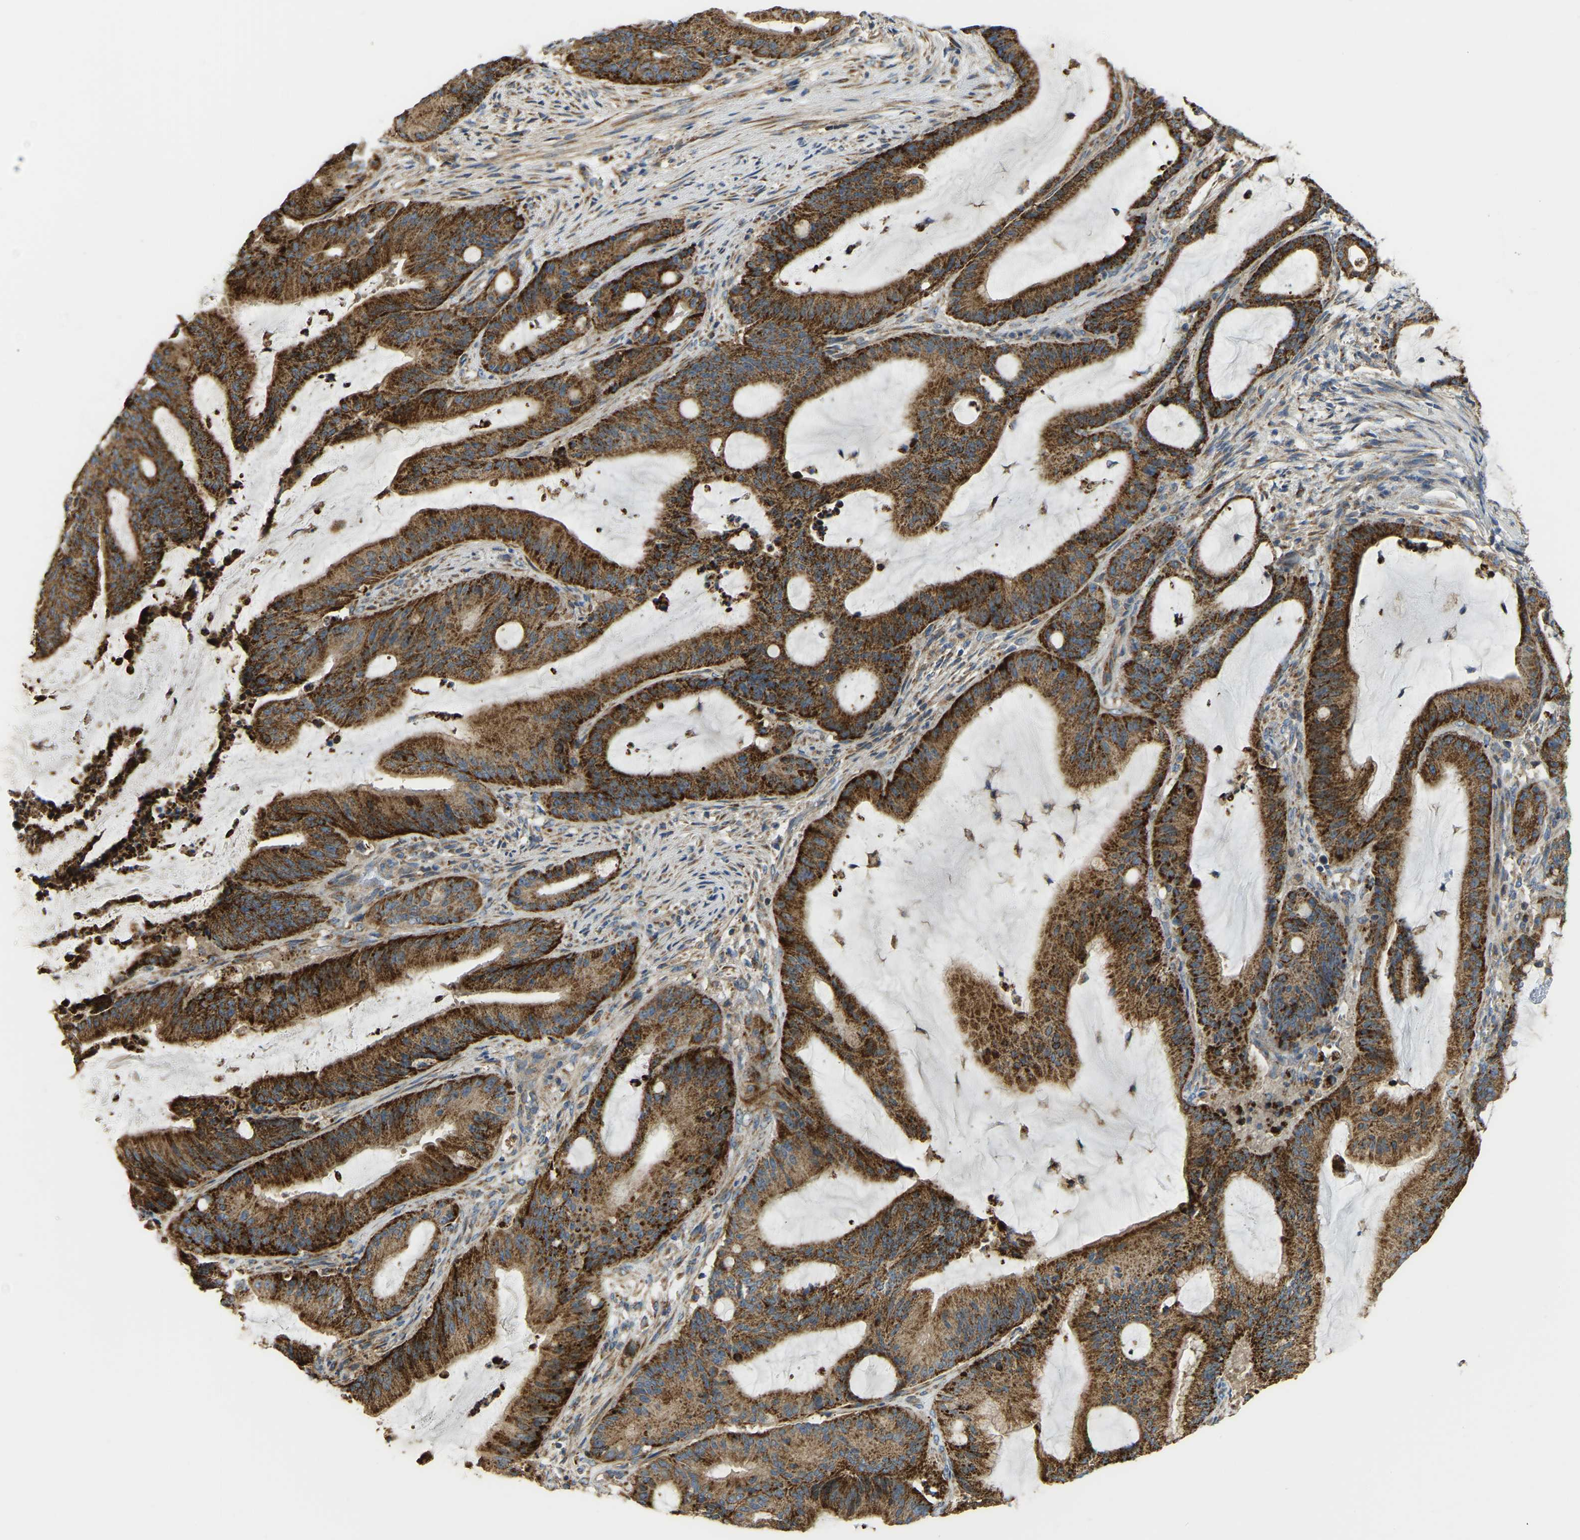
{"staining": {"intensity": "strong", "quantity": ">75%", "location": "cytoplasmic/membranous"}, "tissue": "liver cancer", "cell_type": "Tumor cells", "image_type": "cancer", "snomed": [{"axis": "morphology", "description": "Normal tissue, NOS"}, {"axis": "morphology", "description": "Cholangiocarcinoma"}, {"axis": "topography", "description": "Liver"}, {"axis": "topography", "description": "Peripheral nerve tissue"}], "caption": "Immunohistochemical staining of human cholangiocarcinoma (liver) exhibits high levels of strong cytoplasmic/membranous protein expression in approximately >75% of tumor cells.", "gene": "PSMD7", "patient": {"sex": "female", "age": 73}}